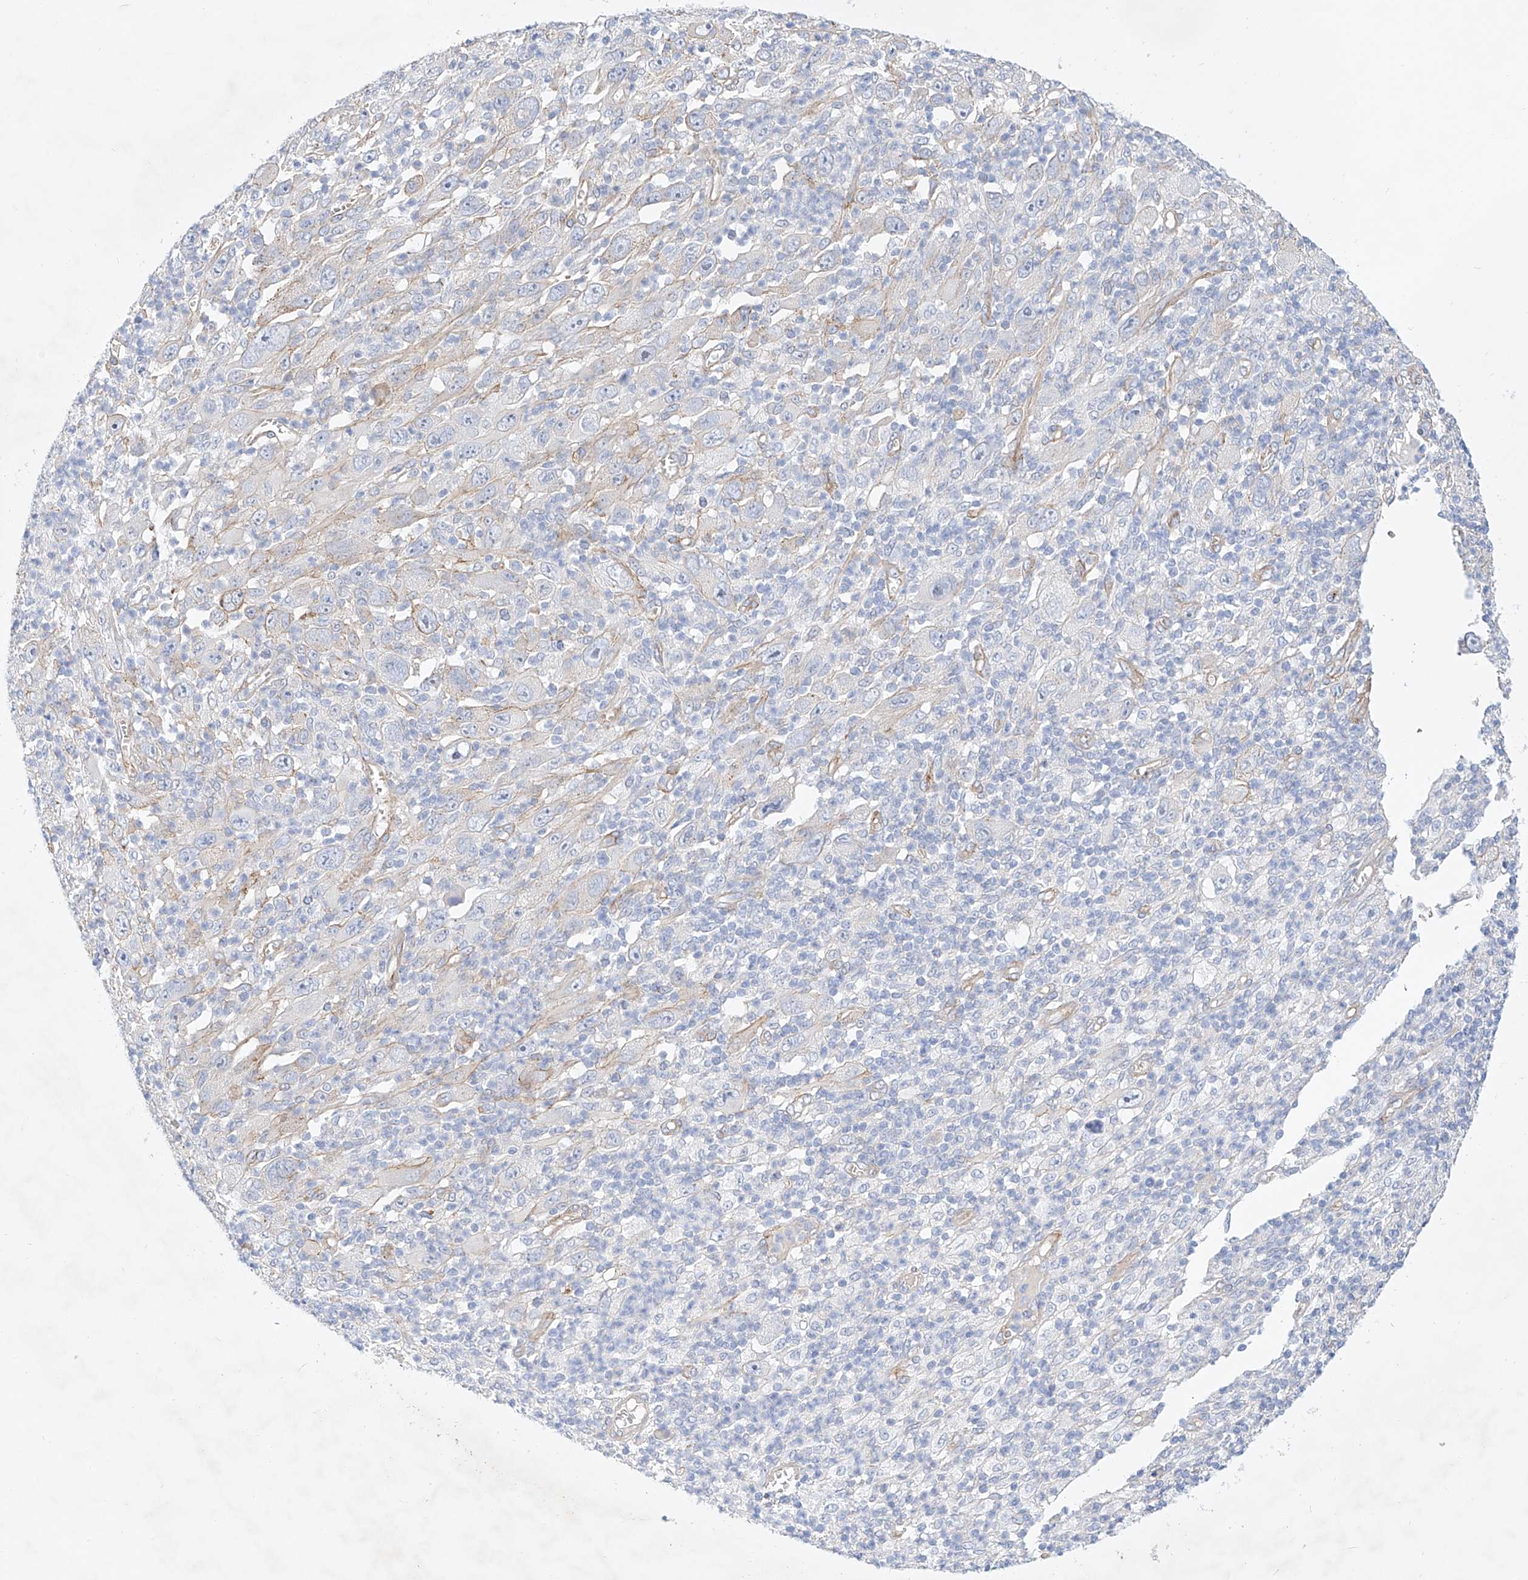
{"staining": {"intensity": "weak", "quantity": "<25%", "location": "cytoplasmic/membranous"}, "tissue": "melanoma", "cell_type": "Tumor cells", "image_type": "cancer", "snomed": [{"axis": "morphology", "description": "Malignant melanoma, Metastatic site"}, {"axis": "topography", "description": "Skin"}], "caption": "Tumor cells show no significant protein positivity in malignant melanoma (metastatic site).", "gene": "SBSPON", "patient": {"sex": "female", "age": 56}}